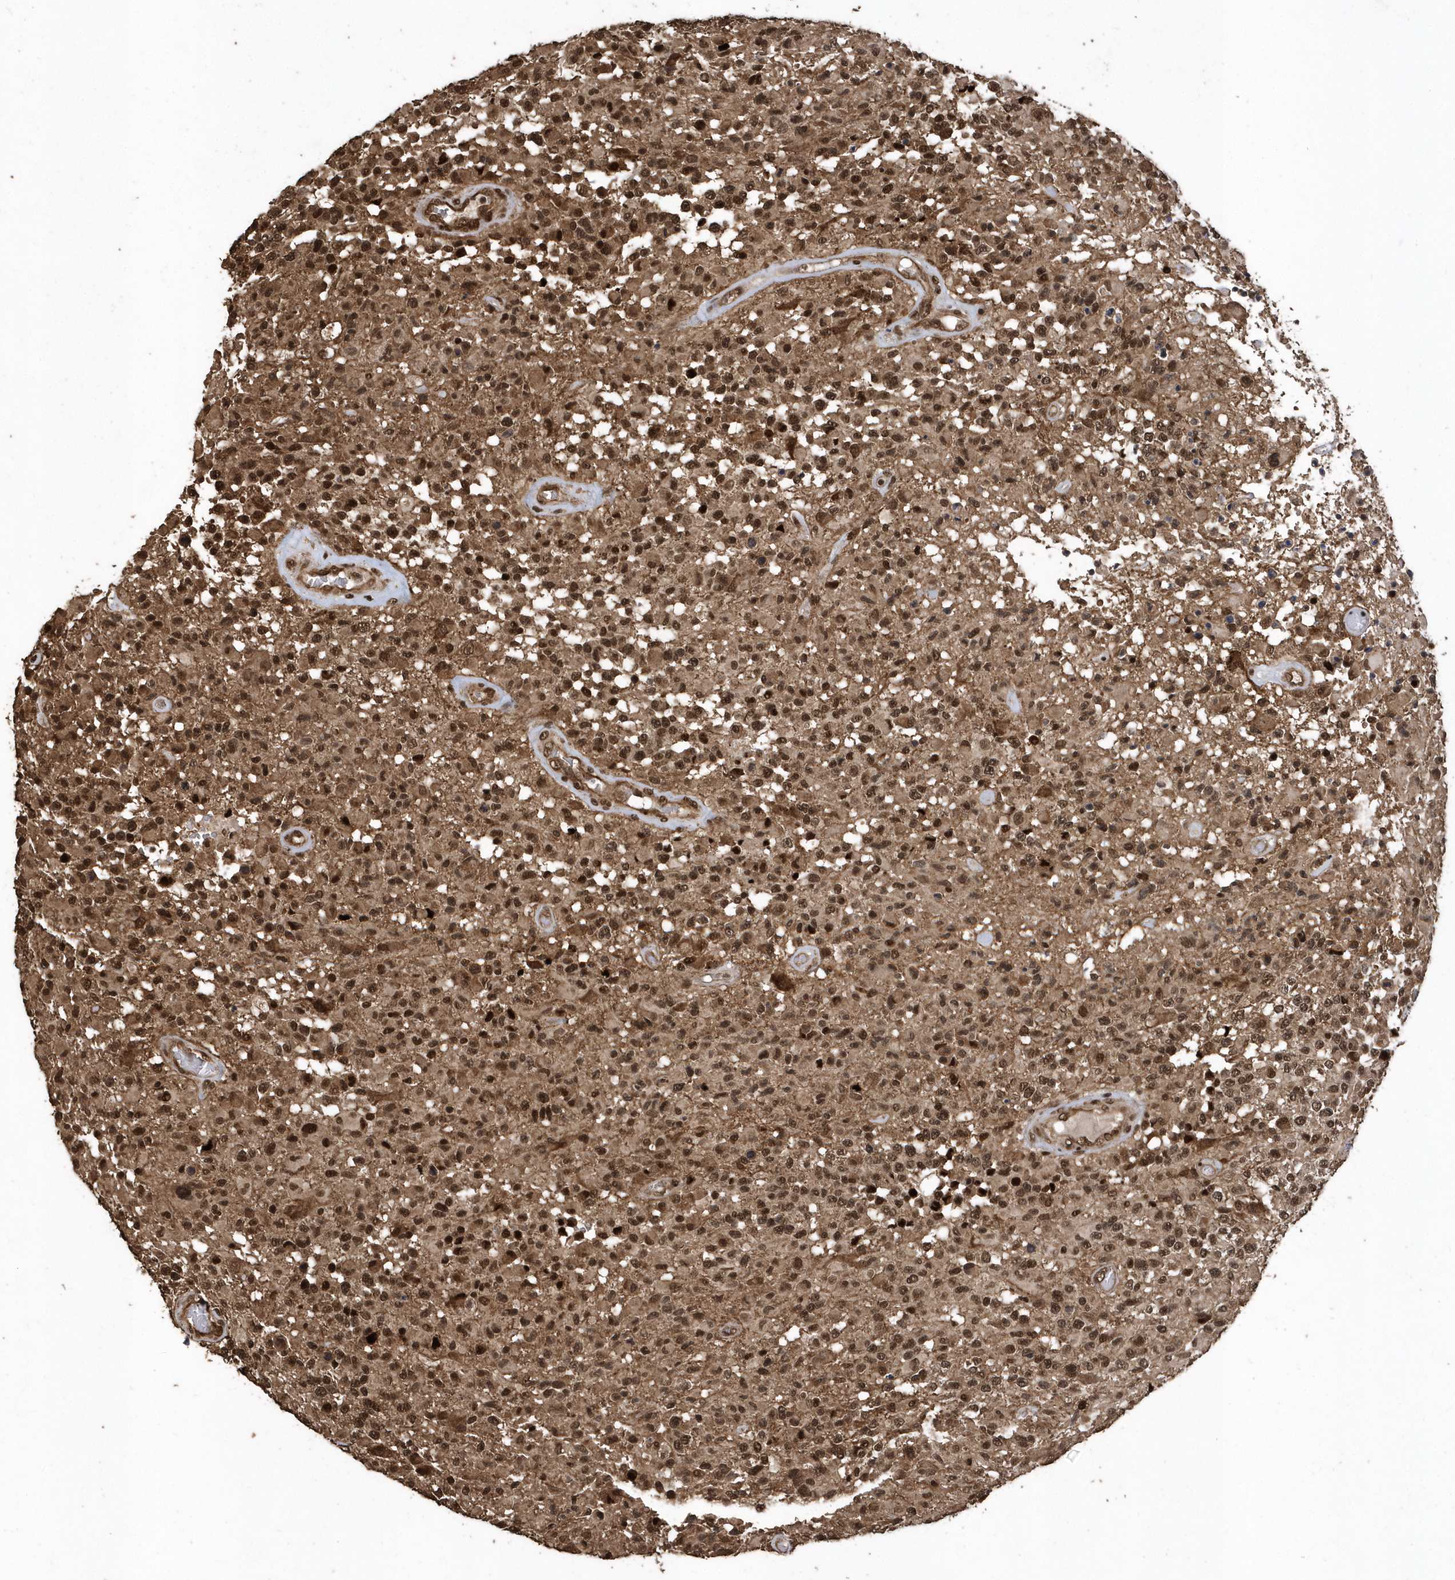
{"staining": {"intensity": "moderate", "quantity": ">75%", "location": "nuclear"}, "tissue": "glioma", "cell_type": "Tumor cells", "image_type": "cancer", "snomed": [{"axis": "morphology", "description": "Glioma, malignant, High grade"}, {"axis": "morphology", "description": "Glioblastoma, NOS"}, {"axis": "topography", "description": "Brain"}], "caption": "A brown stain highlights moderate nuclear expression of a protein in glioblastoma tumor cells. The protein of interest is stained brown, and the nuclei are stained in blue (DAB (3,3'-diaminobenzidine) IHC with brightfield microscopy, high magnification).", "gene": "INTS12", "patient": {"sex": "male", "age": 60}}